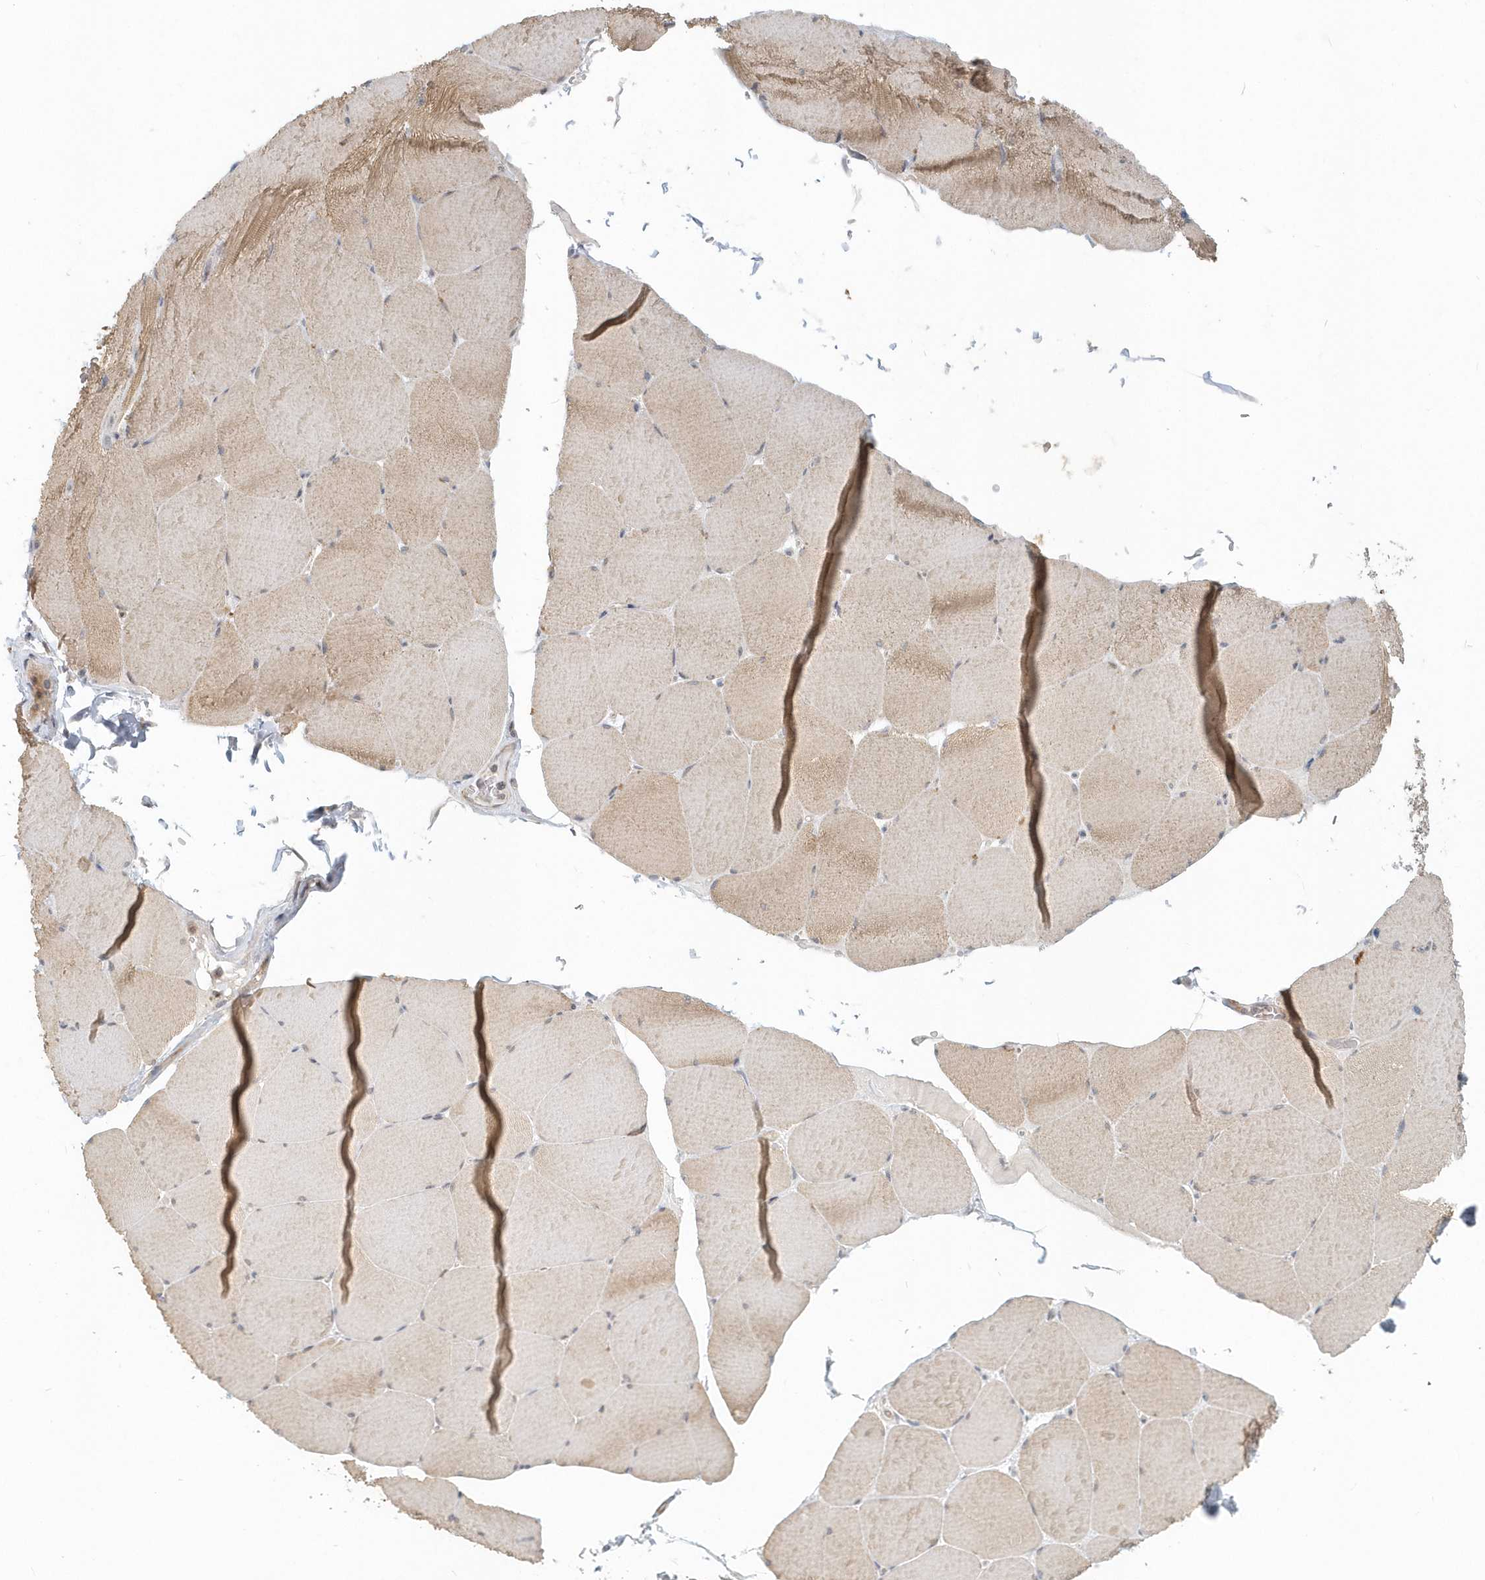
{"staining": {"intensity": "moderate", "quantity": "25%-75%", "location": "cytoplasmic/membranous"}, "tissue": "skeletal muscle", "cell_type": "Myocytes", "image_type": "normal", "snomed": [{"axis": "morphology", "description": "Normal tissue, NOS"}, {"axis": "topography", "description": "Skeletal muscle"}, {"axis": "topography", "description": "Head-Neck"}], "caption": "IHC (DAB (3,3'-diaminobenzidine)) staining of benign human skeletal muscle displays moderate cytoplasmic/membranous protein positivity in about 25%-75% of myocytes.", "gene": "NAPB", "patient": {"sex": "male", "age": 66}}